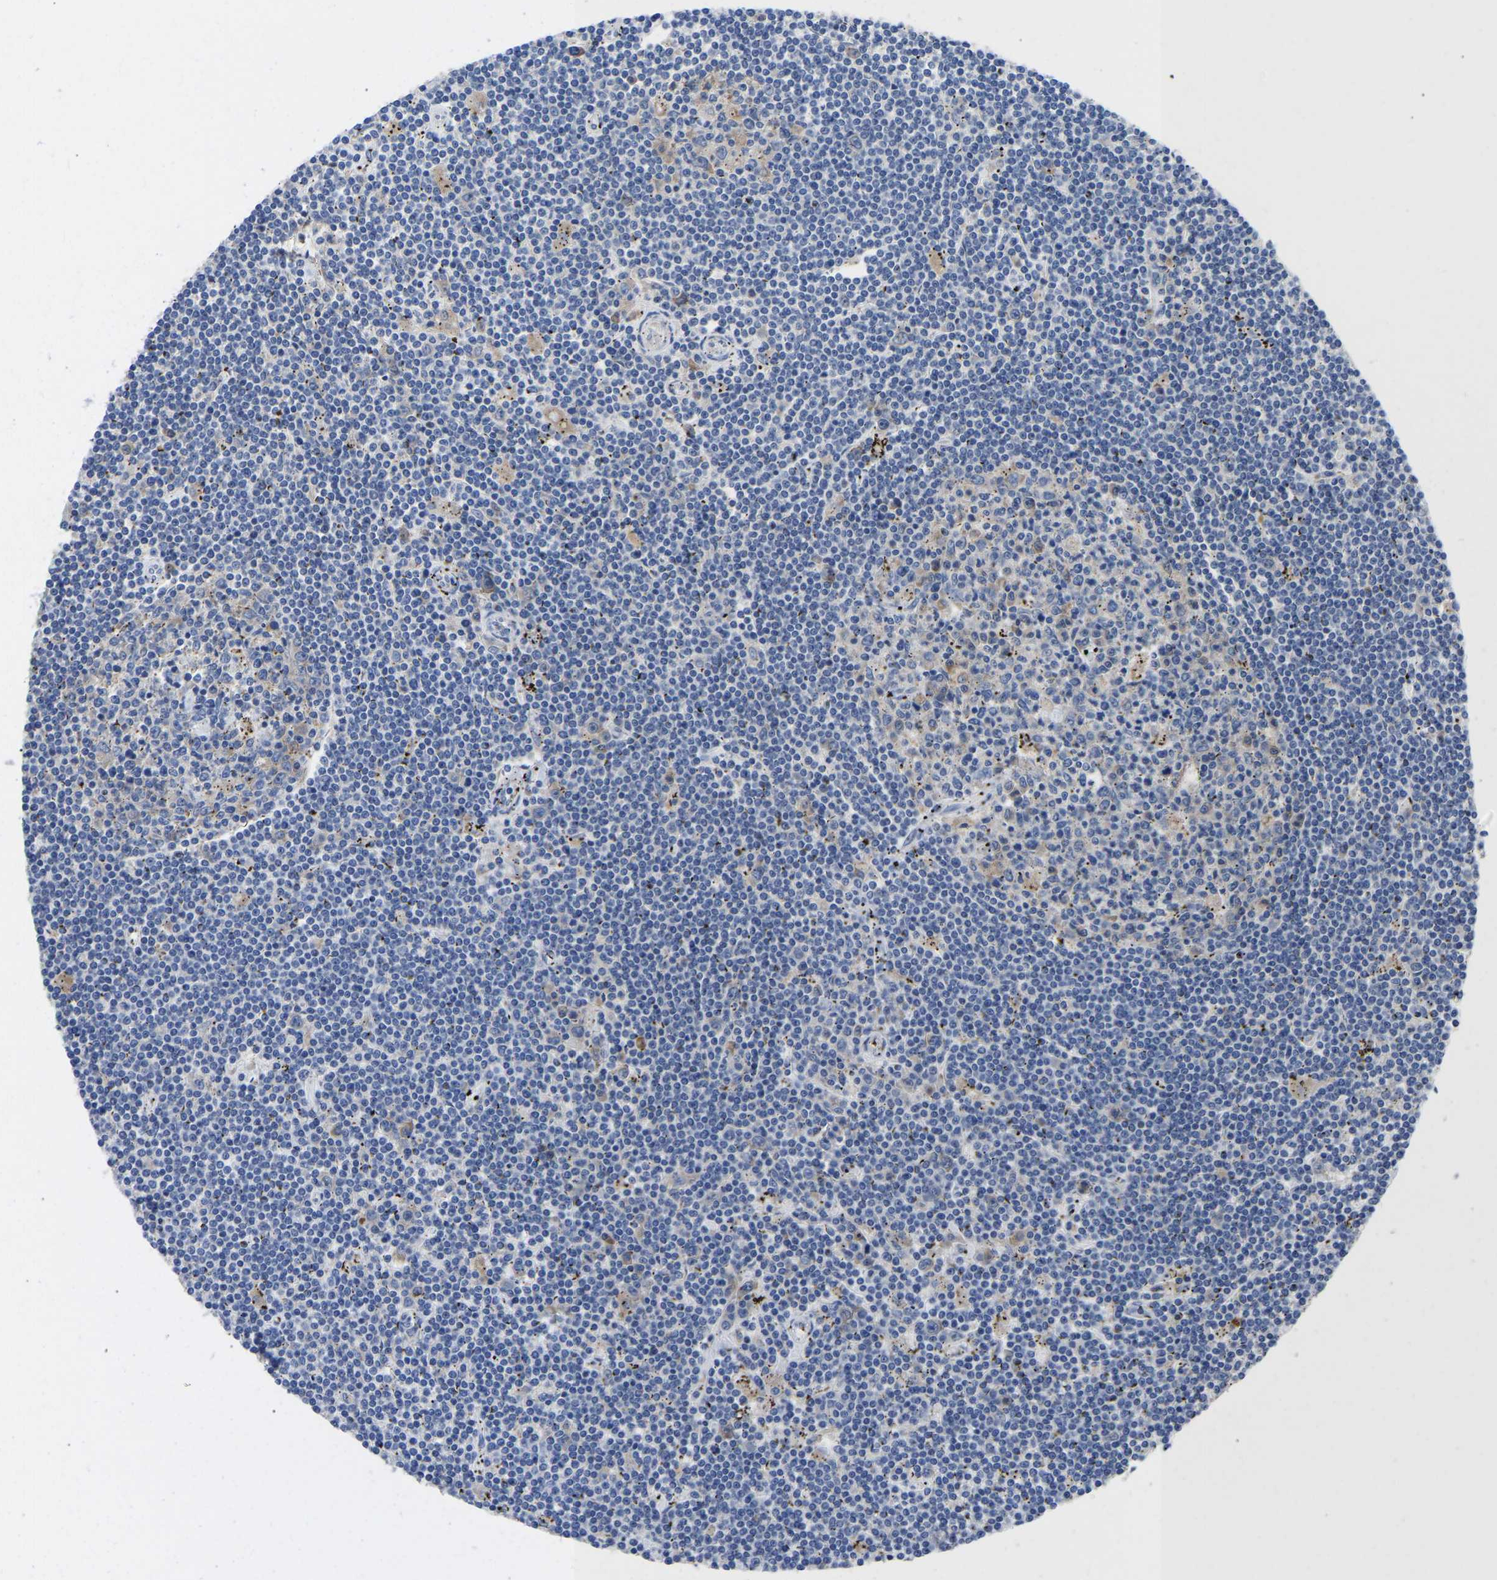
{"staining": {"intensity": "weak", "quantity": "<25%", "location": "cytoplasmic/membranous"}, "tissue": "lymphoma", "cell_type": "Tumor cells", "image_type": "cancer", "snomed": [{"axis": "morphology", "description": "Malignant lymphoma, non-Hodgkin's type, Low grade"}, {"axis": "topography", "description": "Spleen"}], "caption": "An immunohistochemistry micrograph of lymphoma is shown. There is no staining in tumor cells of lymphoma.", "gene": "ABCA10", "patient": {"sex": "male", "age": 76}}